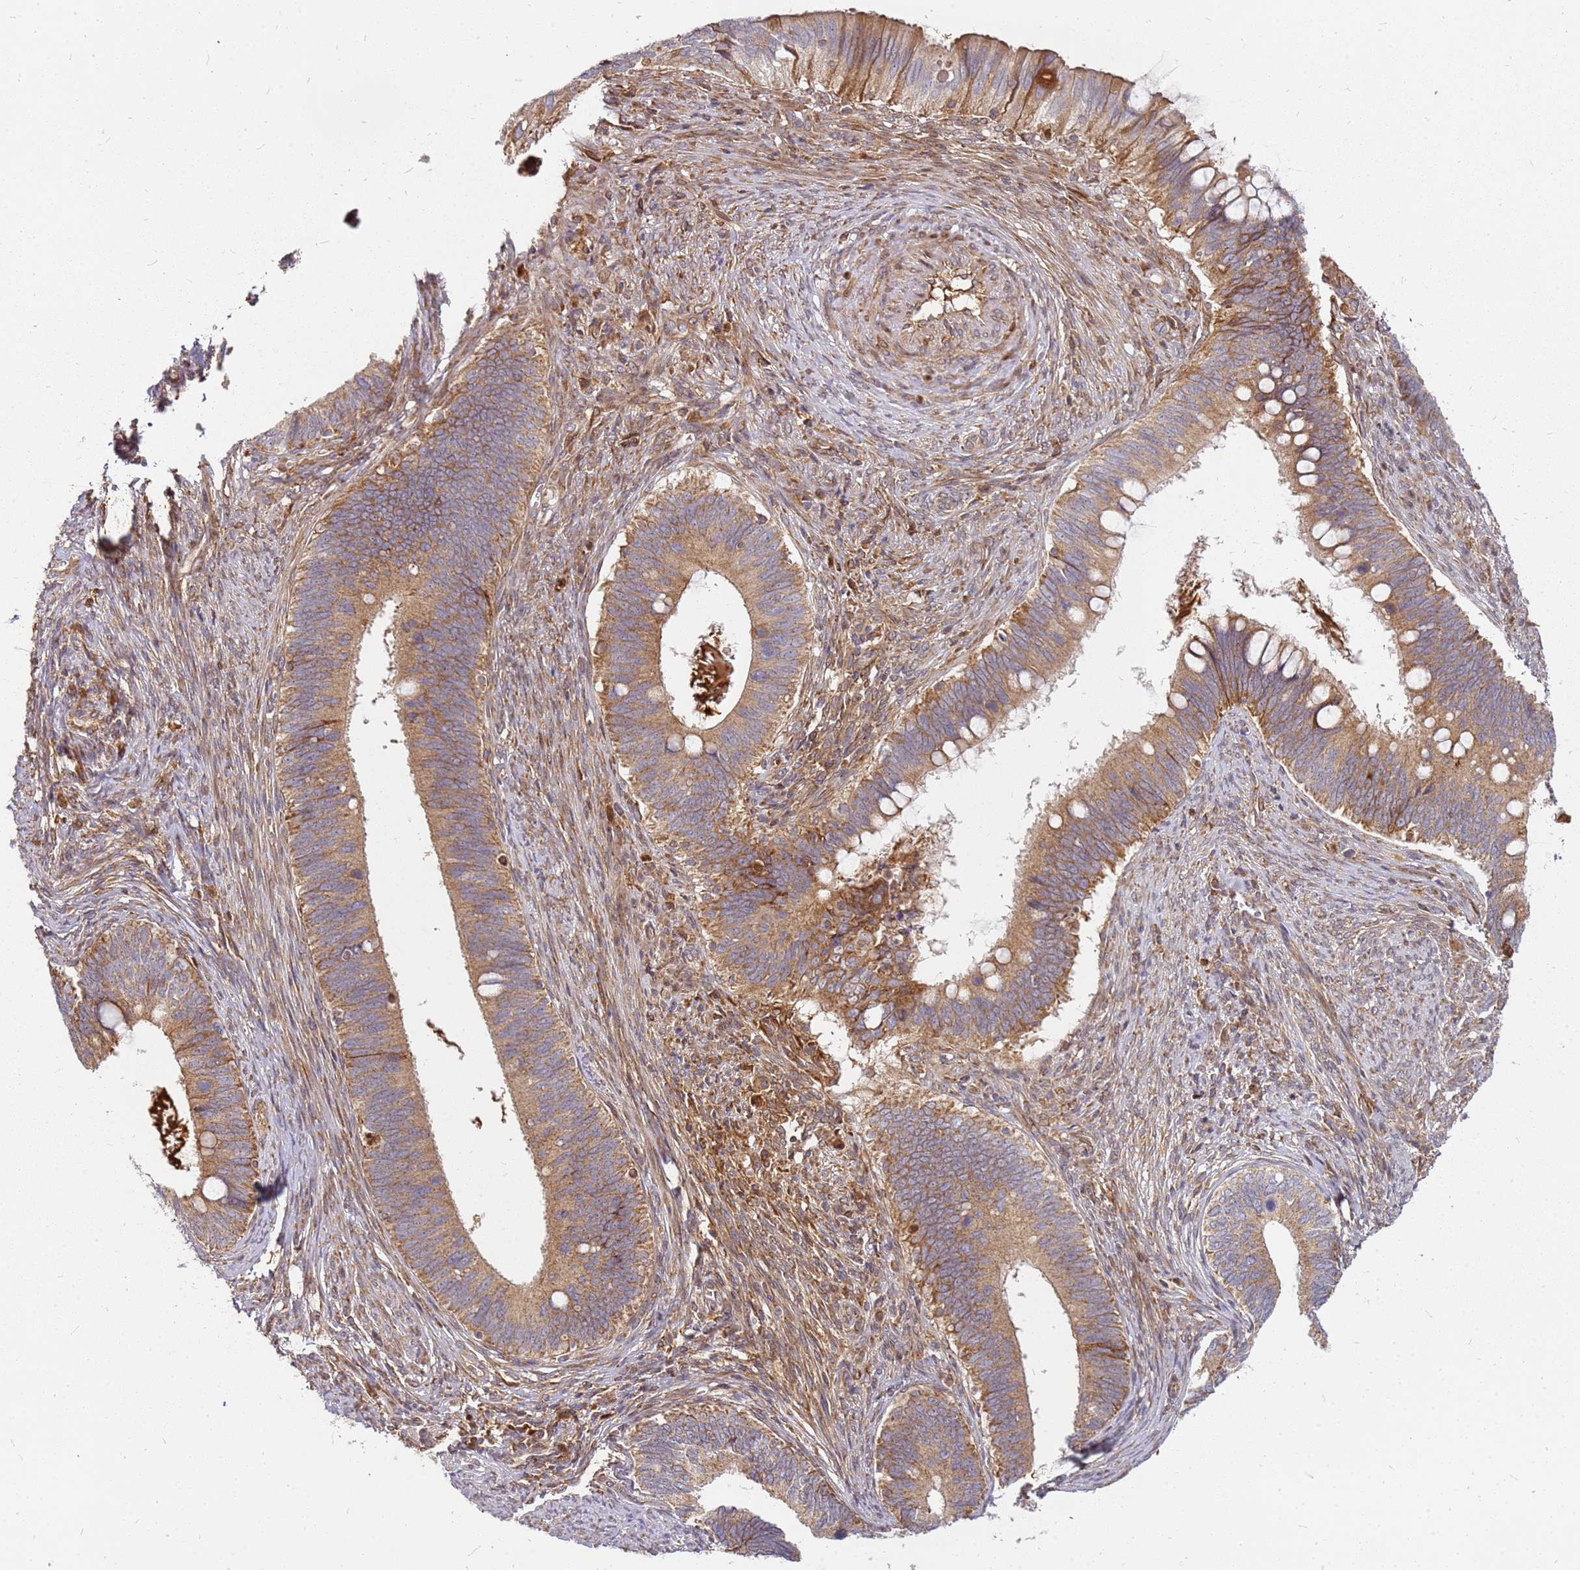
{"staining": {"intensity": "moderate", "quantity": ">75%", "location": "cytoplasmic/membranous"}, "tissue": "cervical cancer", "cell_type": "Tumor cells", "image_type": "cancer", "snomed": [{"axis": "morphology", "description": "Adenocarcinoma, NOS"}, {"axis": "topography", "description": "Cervix"}], "caption": "Immunohistochemical staining of human adenocarcinoma (cervical) exhibits medium levels of moderate cytoplasmic/membranous positivity in approximately >75% of tumor cells.", "gene": "CCDC159", "patient": {"sex": "female", "age": 42}}